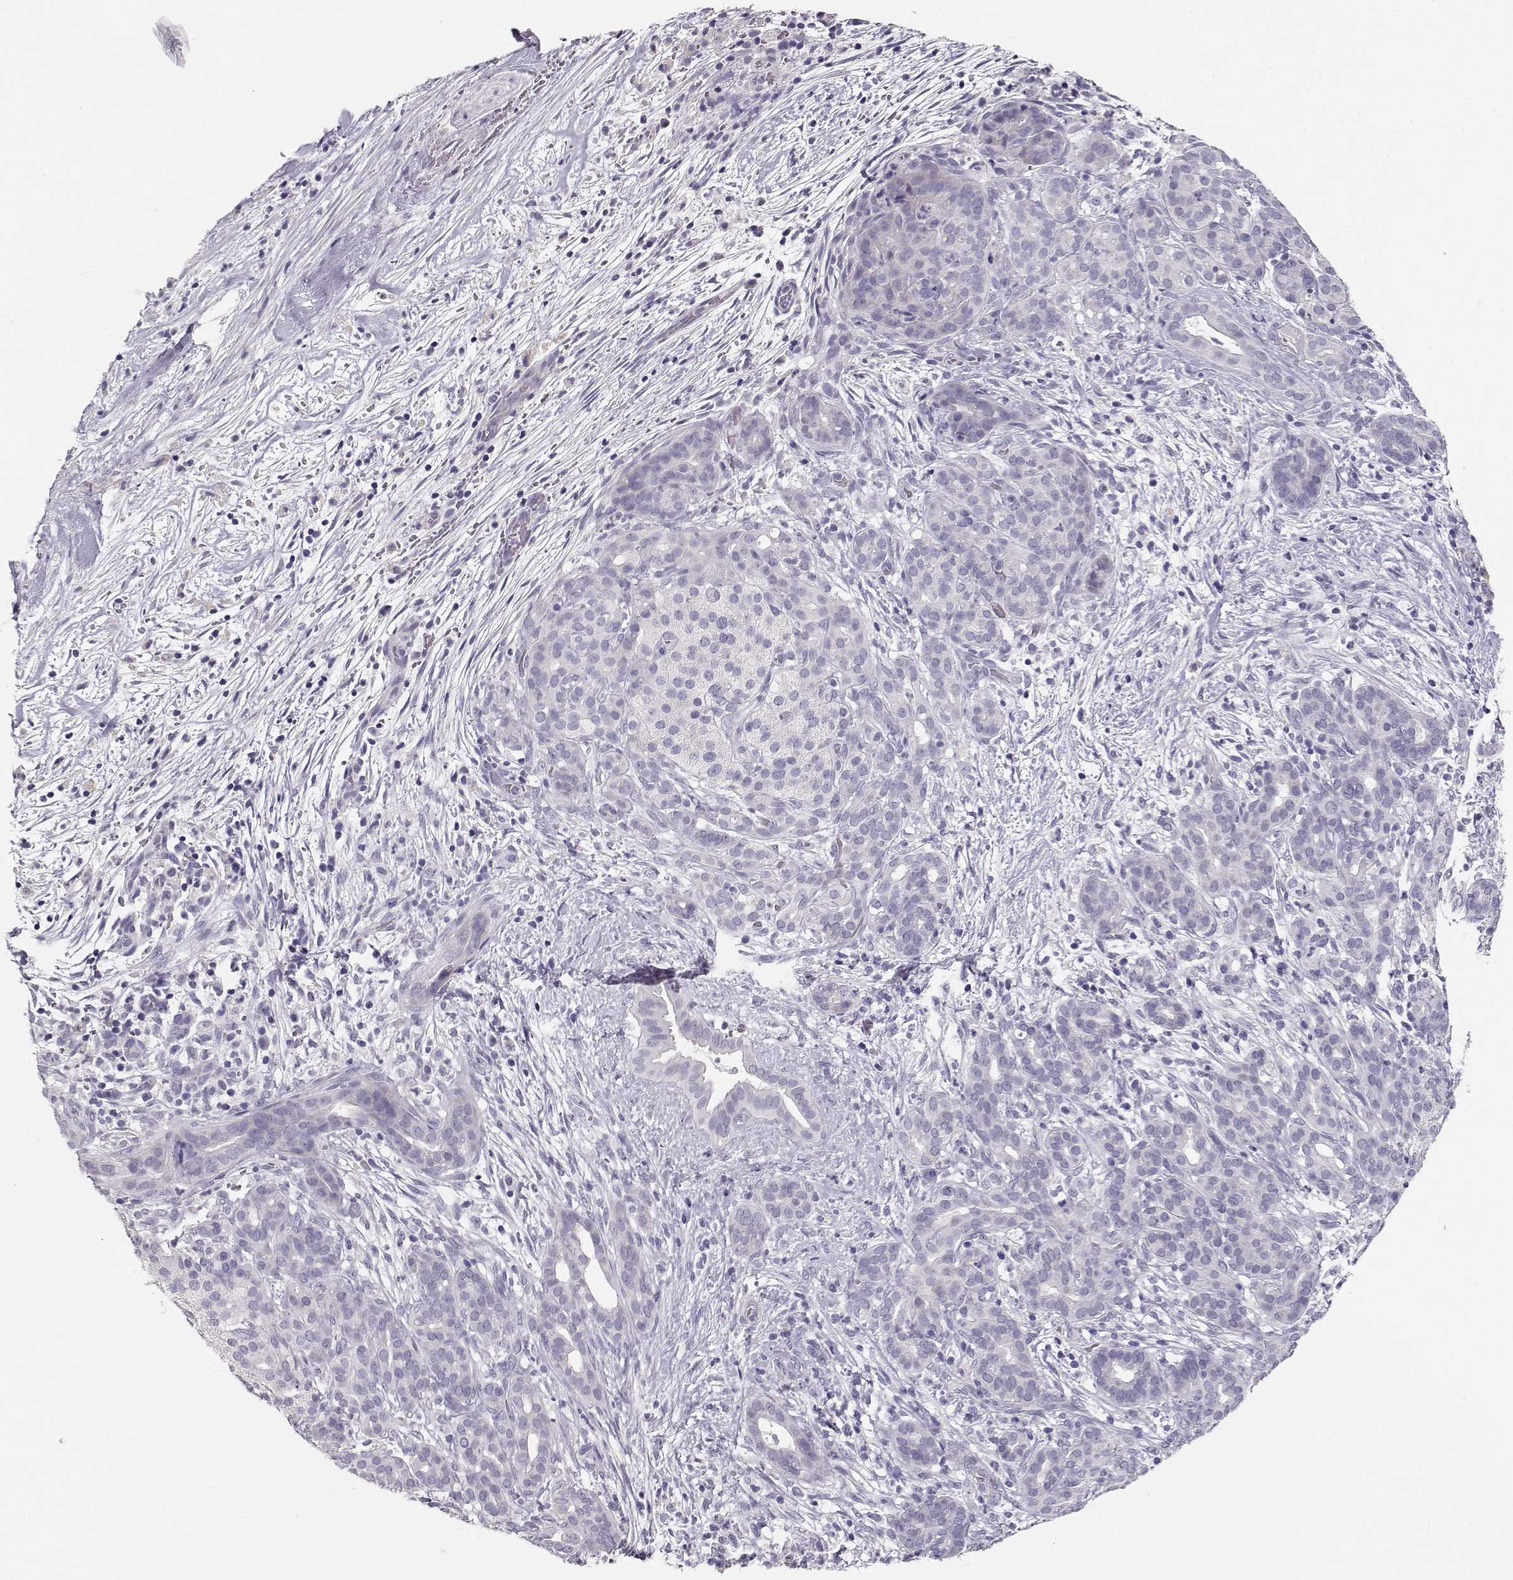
{"staining": {"intensity": "negative", "quantity": "none", "location": "none"}, "tissue": "pancreatic cancer", "cell_type": "Tumor cells", "image_type": "cancer", "snomed": [{"axis": "morphology", "description": "Adenocarcinoma, NOS"}, {"axis": "topography", "description": "Pancreas"}], "caption": "An image of human pancreatic cancer is negative for staining in tumor cells.", "gene": "MAGEC1", "patient": {"sex": "male", "age": 44}}